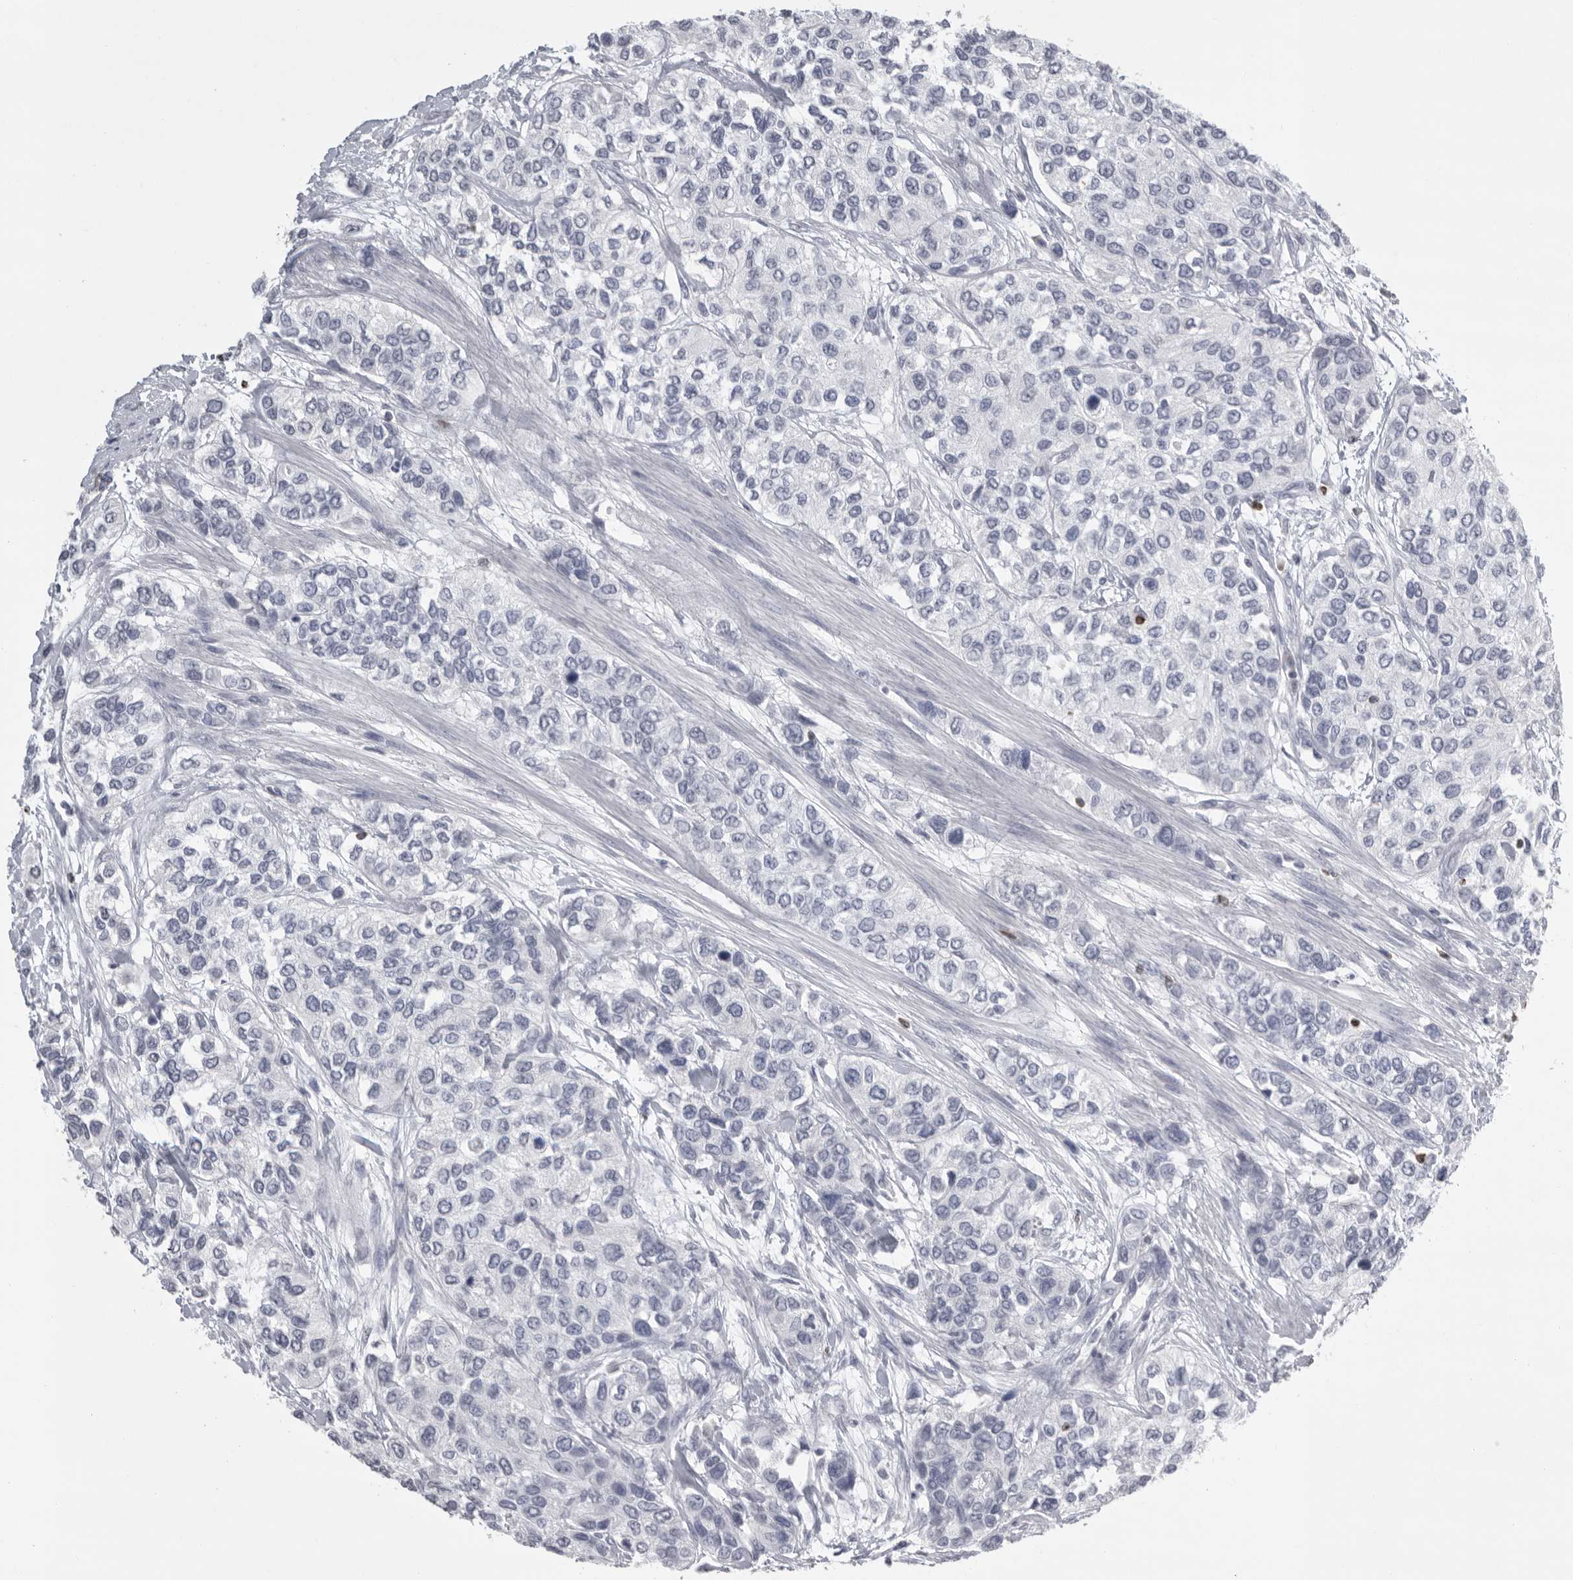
{"staining": {"intensity": "negative", "quantity": "none", "location": "none"}, "tissue": "urothelial cancer", "cell_type": "Tumor cells", "image_type": "cancer", "snomed": [{"axis": "morphology", "description": "Urothelial carcinoma, High grade"}, {"axis": "topography", "description": "Urinary bladder"}], "caption": "Immunohistochemistry of high-grade urothelial carcinoma displays no staining in tumor cells.", "gene": "GNLY", "patient": {"sex": "female", "age": 56}}